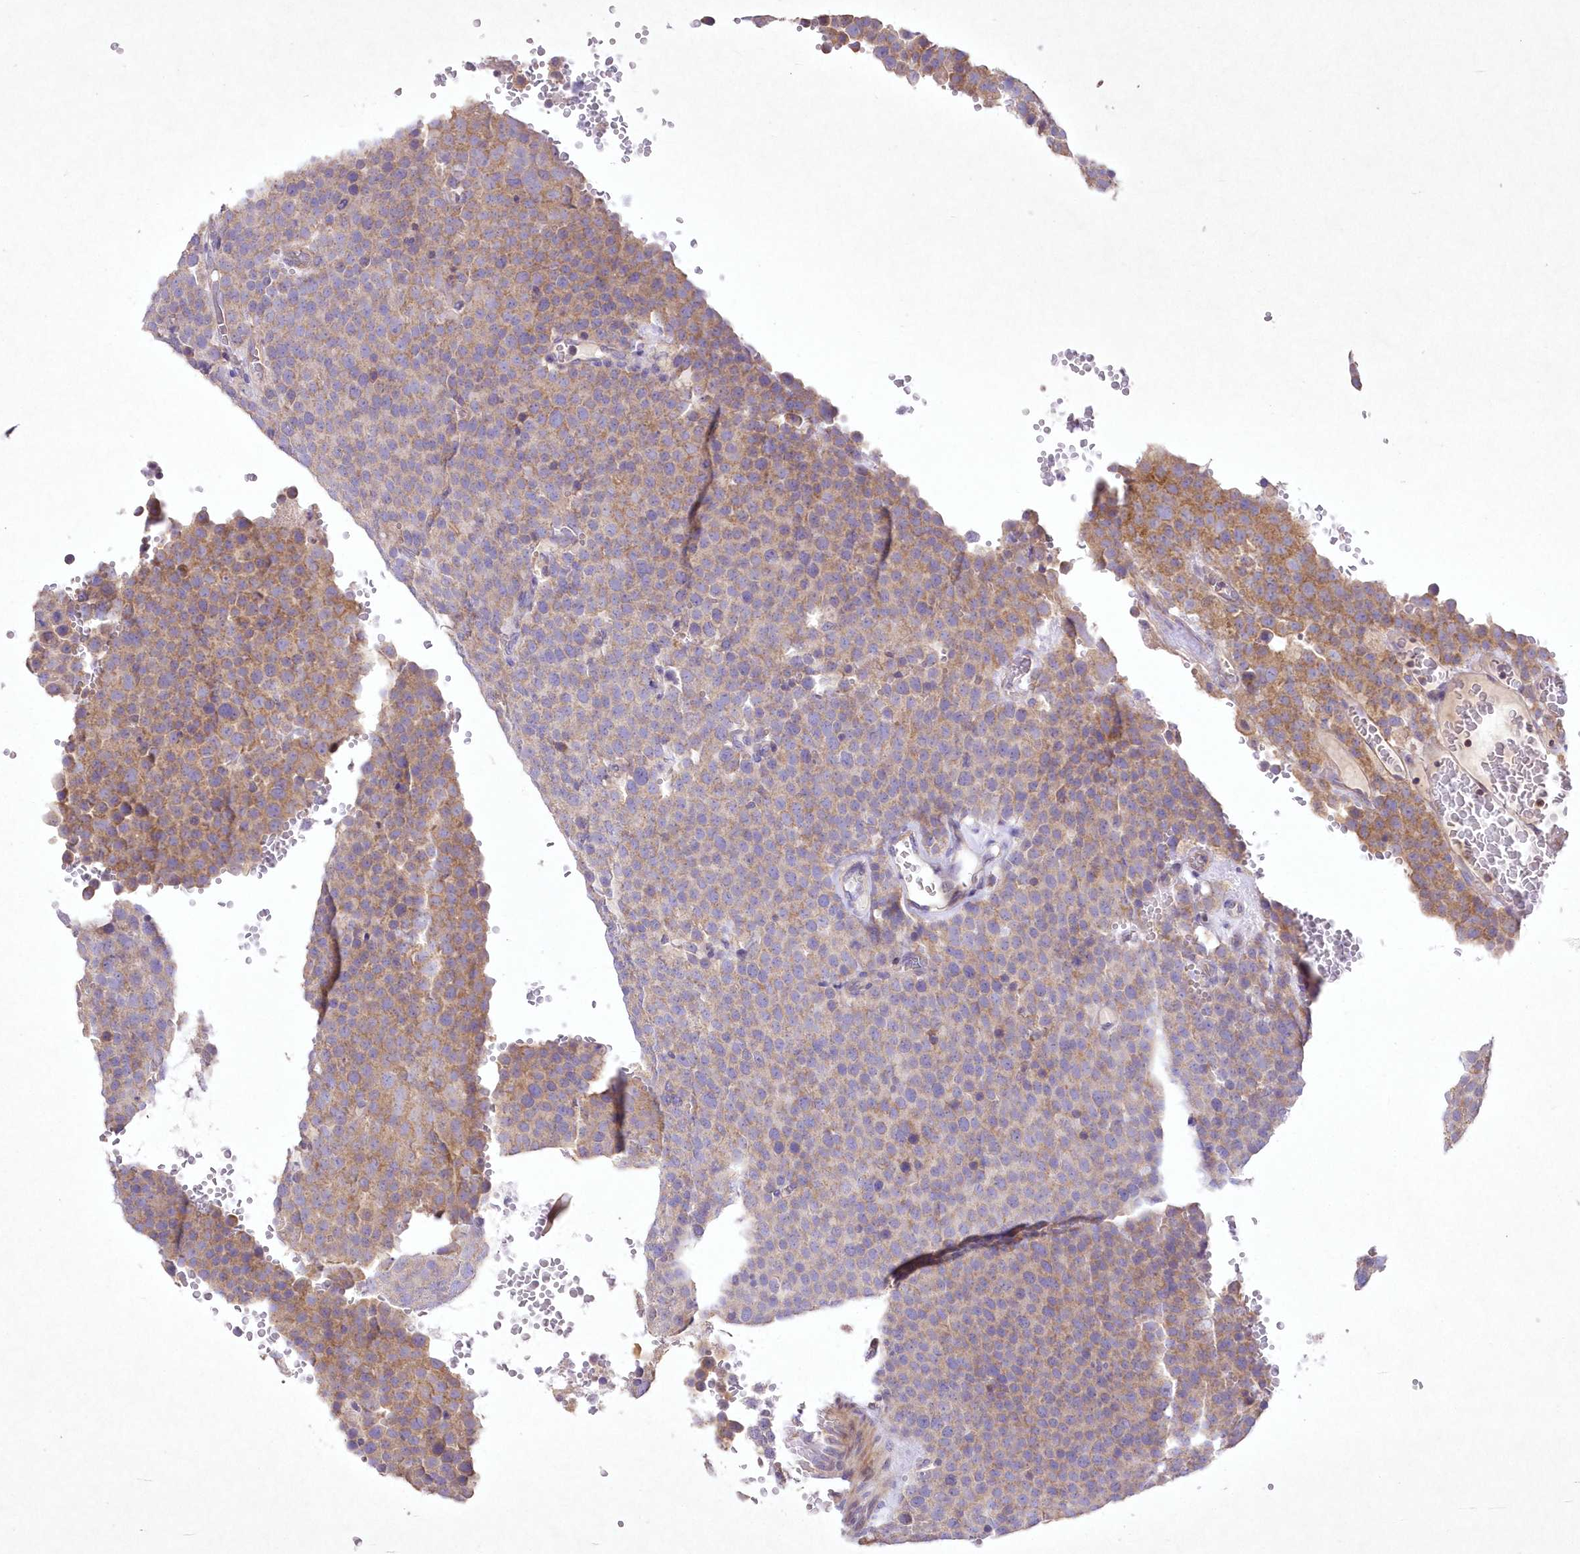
{"staining": {"intensity": "moderate", "quantity": "25%-75%", "location": "cytoplasmic/membranous"}, "tissue": "testis cancer", "cell_type": "Tumor cells", "image_type": "cancer", "snomed": [{"axis": "morphology", "description": "Seminoma, NOS"}, {"axis": "topography", "description": "Testis"}], "caption": "Immunohistochemistry (IHC) image of seminoma (testis) stained for a protein (brown), which reveals medium levels of moderate cytoplasmic/membranous staining in about 25%-75% of tumor cells.", "gene": "ITSN2", "patient": {"sex": "male", "age": 71}}